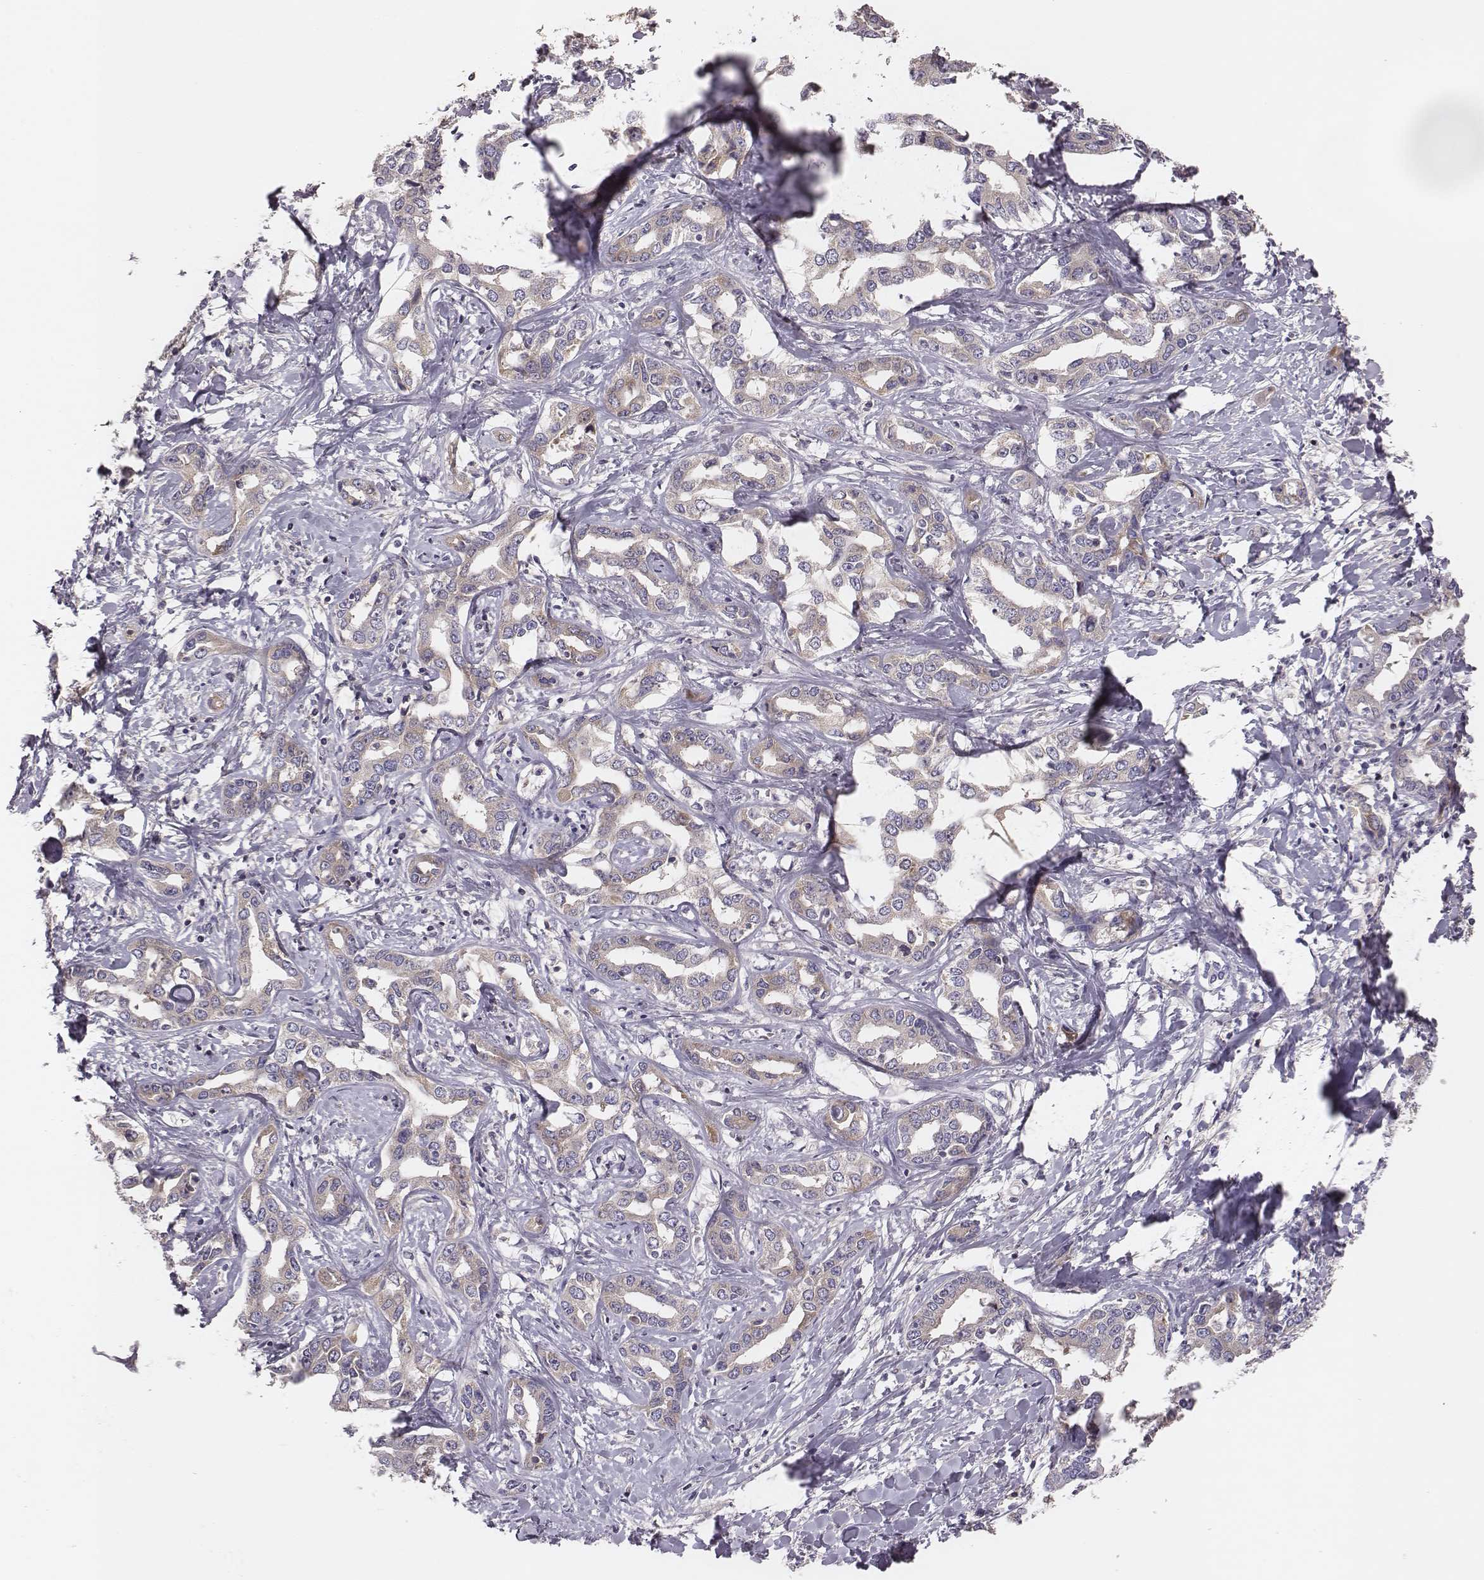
{"staining": {"intensity": "negative", "quantity": "none", "location": "none"}, "tissue": "liver cancer", "cell_type": "Tumor cells", "image_type": "cancer", "snomed": [{"axis": "morphology", "description": "Cholangiocarcinoma"}, {"axis": "topography", "description": "Liver"}], "caption": "This is an immunohistochemistry histopathology image of cholangiocarcinoma (liver). There is no staining in tumor cells.", "gene": "CAD", "patient": {"sex": "male", "age": 59}}